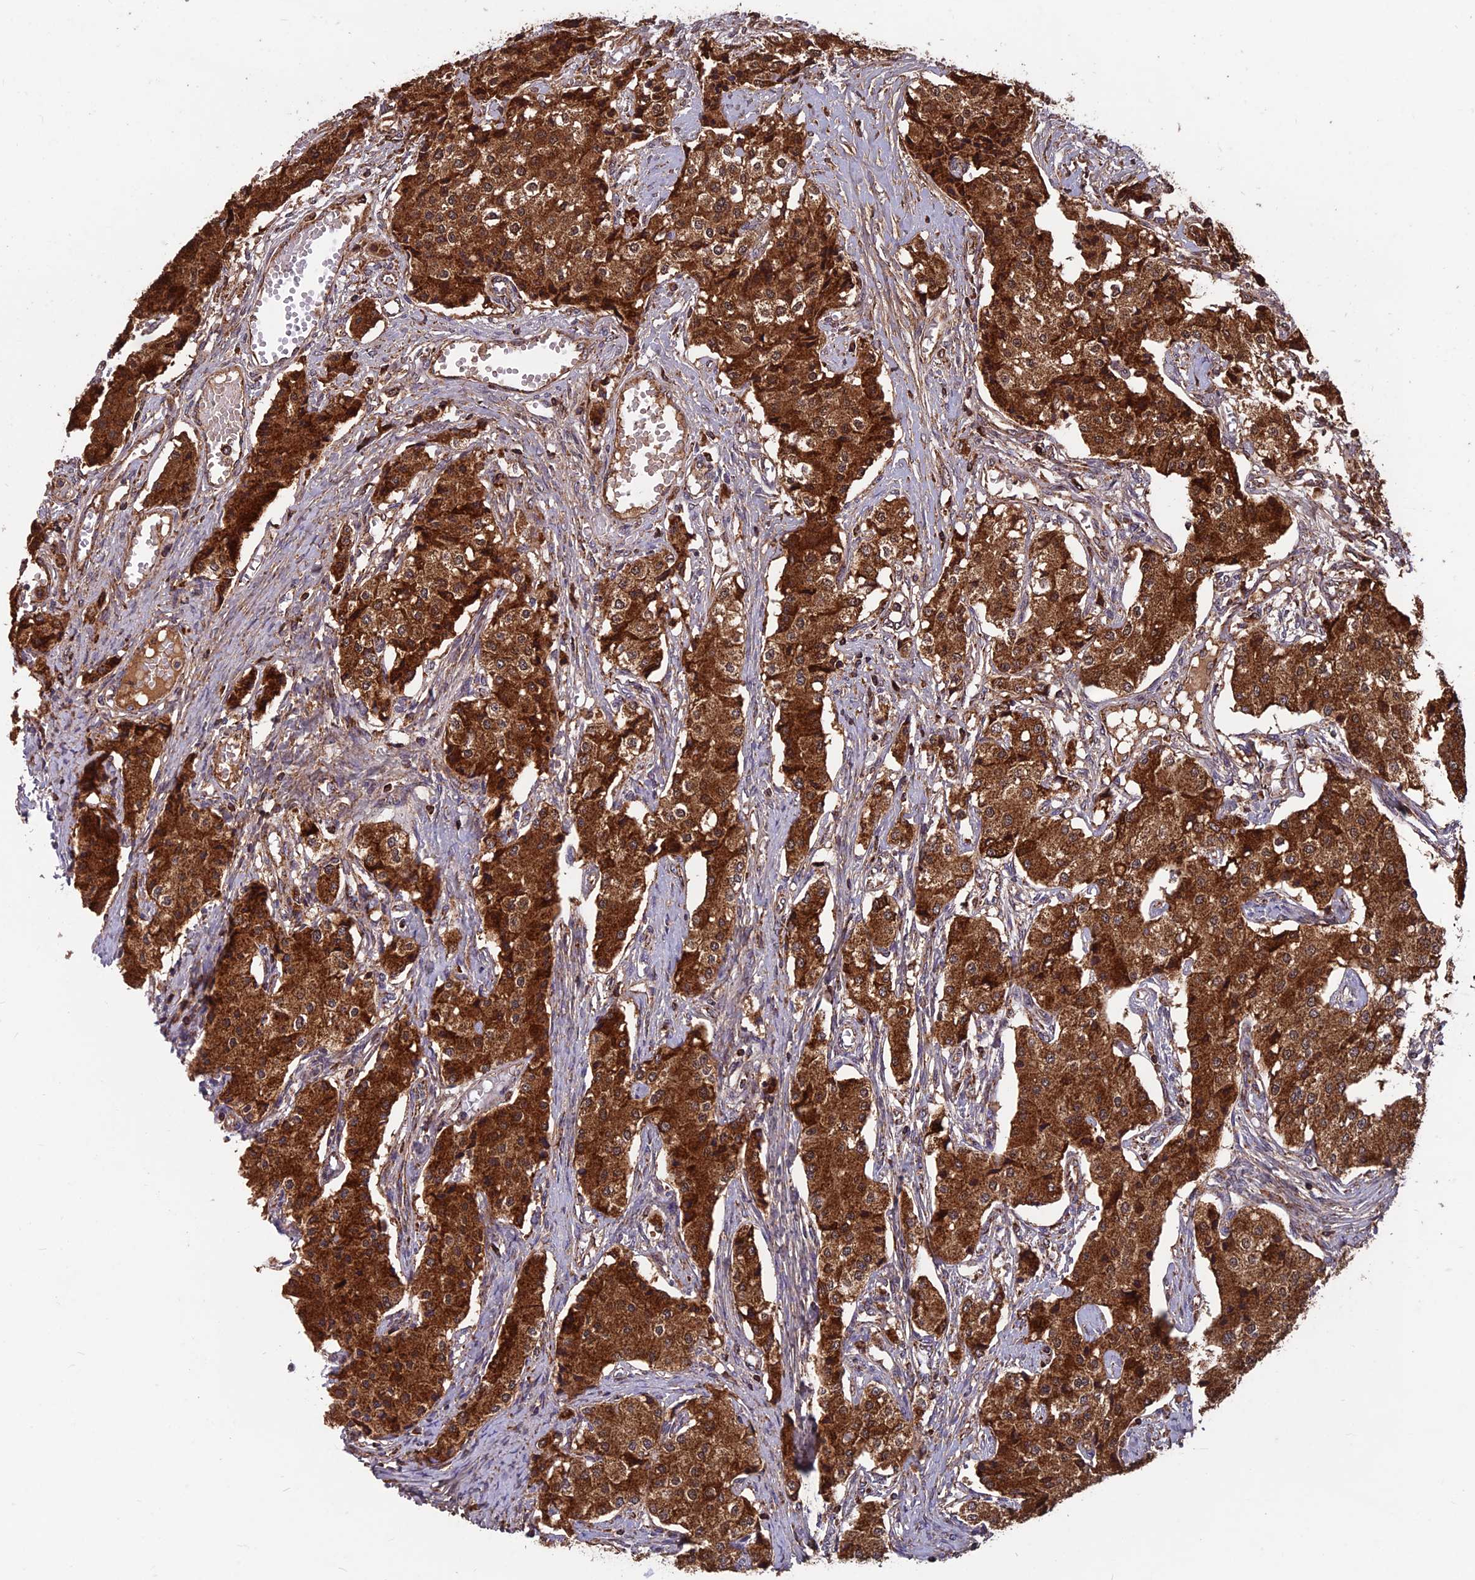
{"staining": {"intensity": "strong", "quantity": ">75%", "location": "cytoplasmic/membranous"}, "tissue": "carcinoid", "cell_type": "Tumor cells", "image_type": "cancer", "snomed": [{"axis": "morphology", "description": "Carcinoid, malignant, NOS"}, {"axis": "topography", "description": "Colon"}], "caption": "Protein analysis of carcinoid tissue exhibits strong cytoplasmic/membranous expression in approximately >75% of tumor cells.", "gene": "CCDC15", "patient": {"sex": "female", "age": 52}}